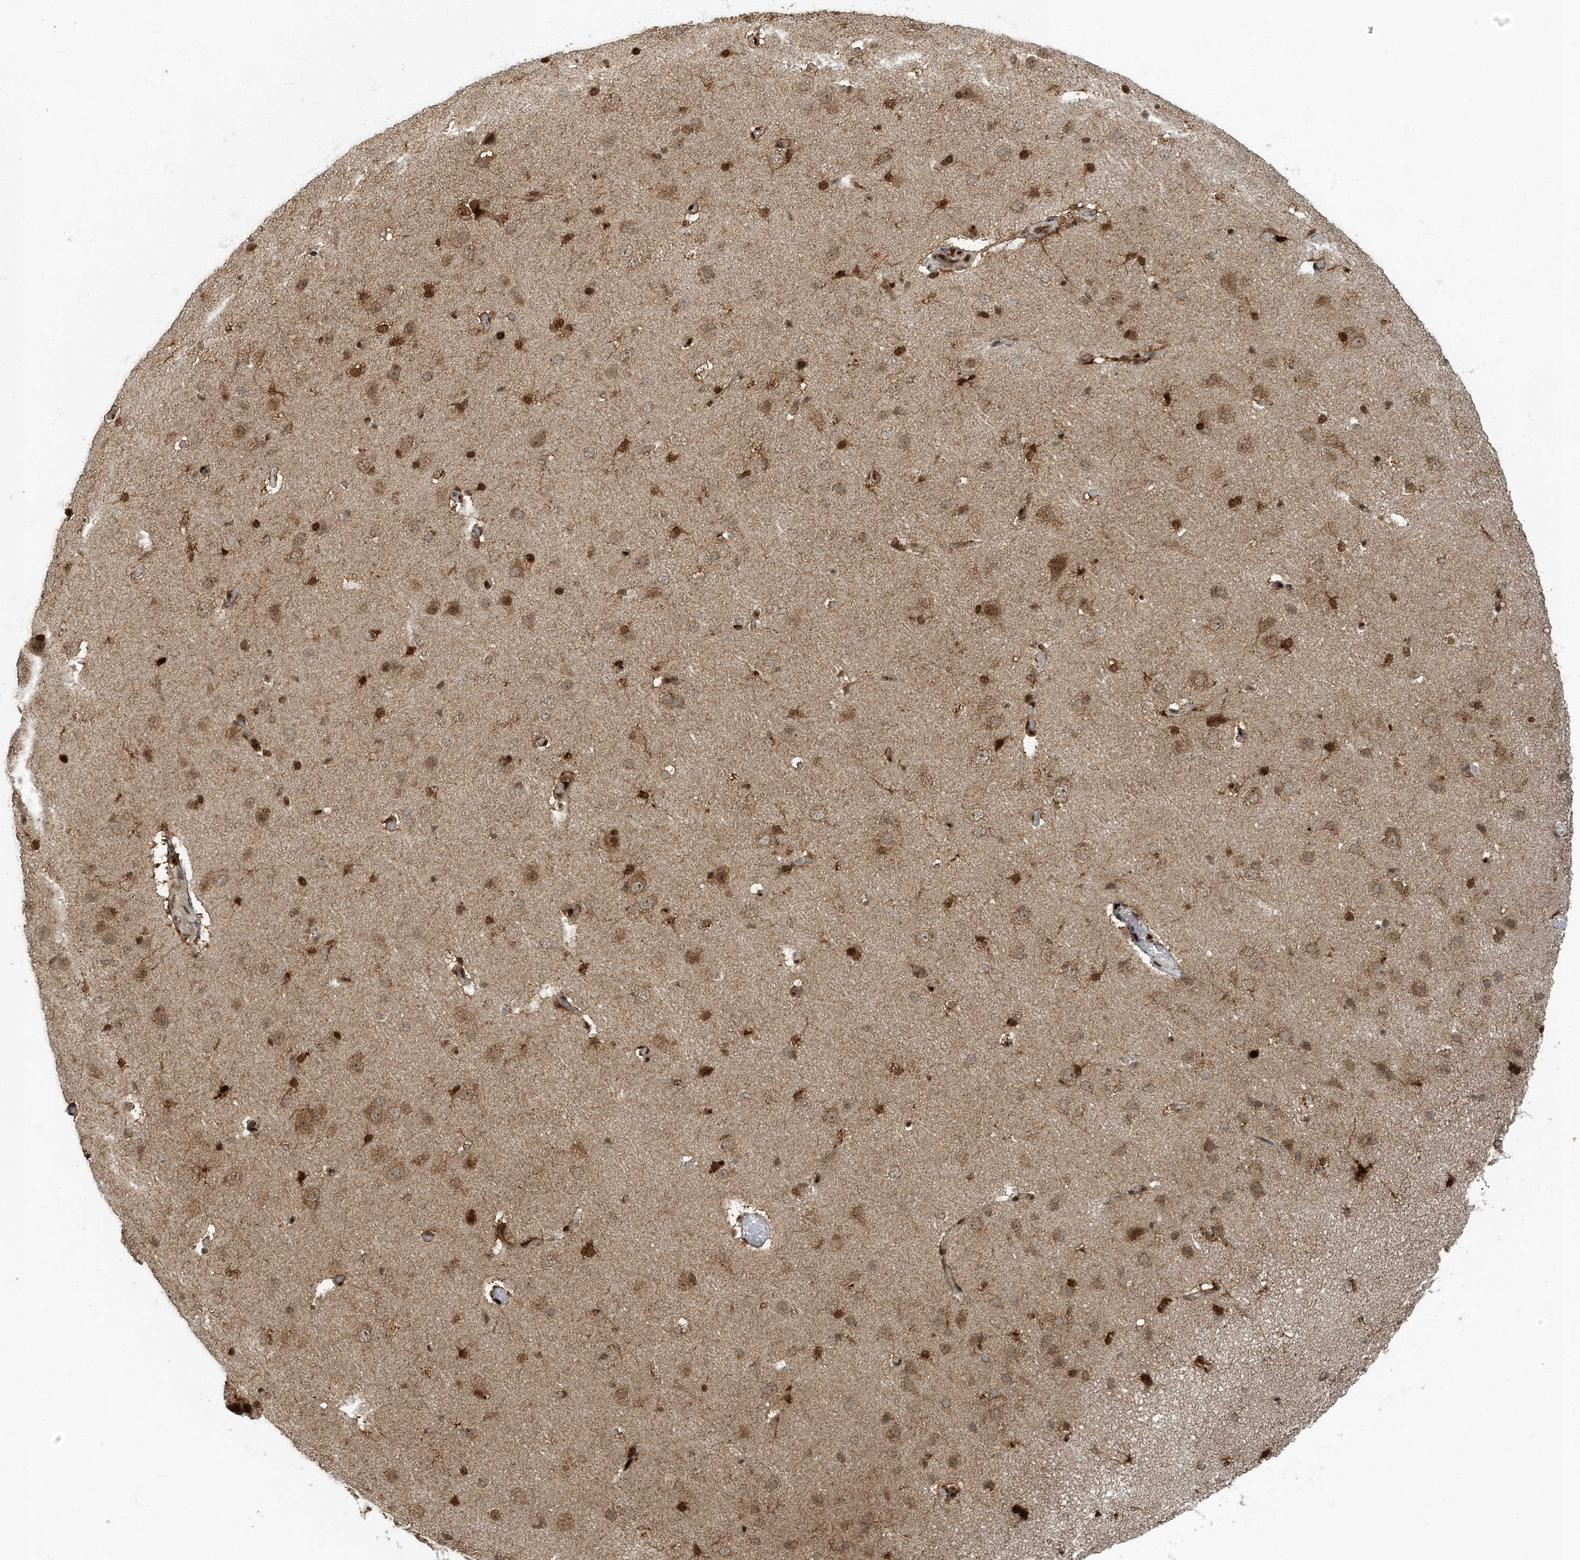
{"staining": {"intensity": "moderate", "quantity": ">75%", "location": "cytoplasmic/membranous"}, "tissue": "cerebral cortex", "cell_type": "Endothelial cells", "image_type": "normal", "snomed": [{"axis": "morphology", "description": "Normal tissue, NOS"}, {"axis": "topography", "description": "Cerebral cortex"}], "caption": "The image demonstrates staining of normal cerebral cortex, revealing moderate cytoplasmic/membranous protein positivity (brown color) within endothelial cells.", "gene": "MBD1", "patient": {"sex": "male", "age": 34}}